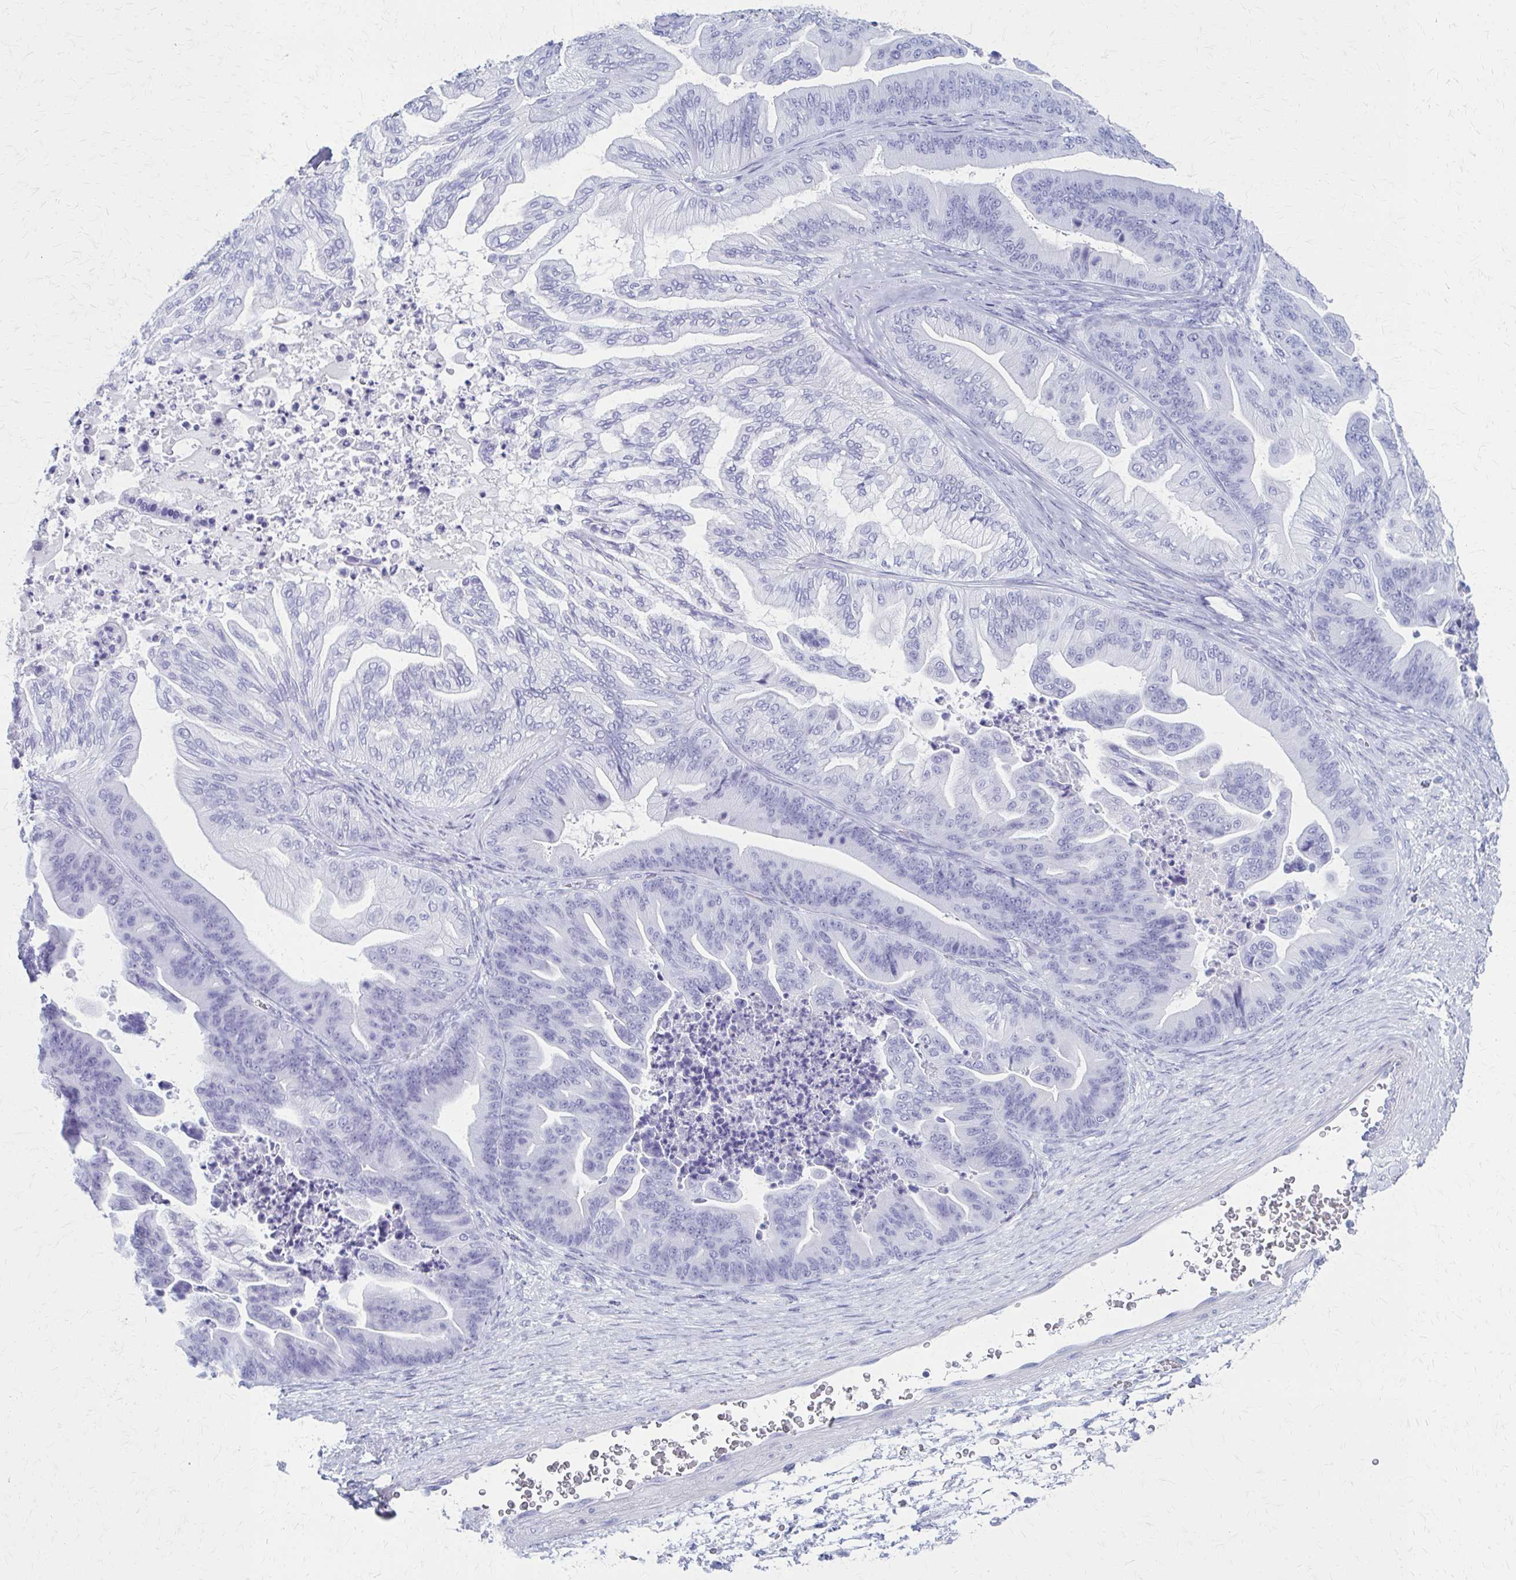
{"staining": {"intensity": "negative", "quantity": "none", "location": "none"}, "tissue": "ovarian cancer", "cell_type": "Tumor cells", "image_type": "cancer", "snomed": [{"axis": "morphology", "description": "Cystadenocarcinoma, mucinous, NOS"}, {"axis": "topography", "description": "Ovary"}], "caption": "Immunohistochemistry (IHC) photomicrograph of neoplastic tissue: human ovarian cancer (mucinous cystadenocarcinoma) stained with DAB (3,3'-diaminobenzidine) exhibits no significant protein staining in tumor cells.", "gene": "CELF5", "patient": {"sex": "female", "age": 67}}